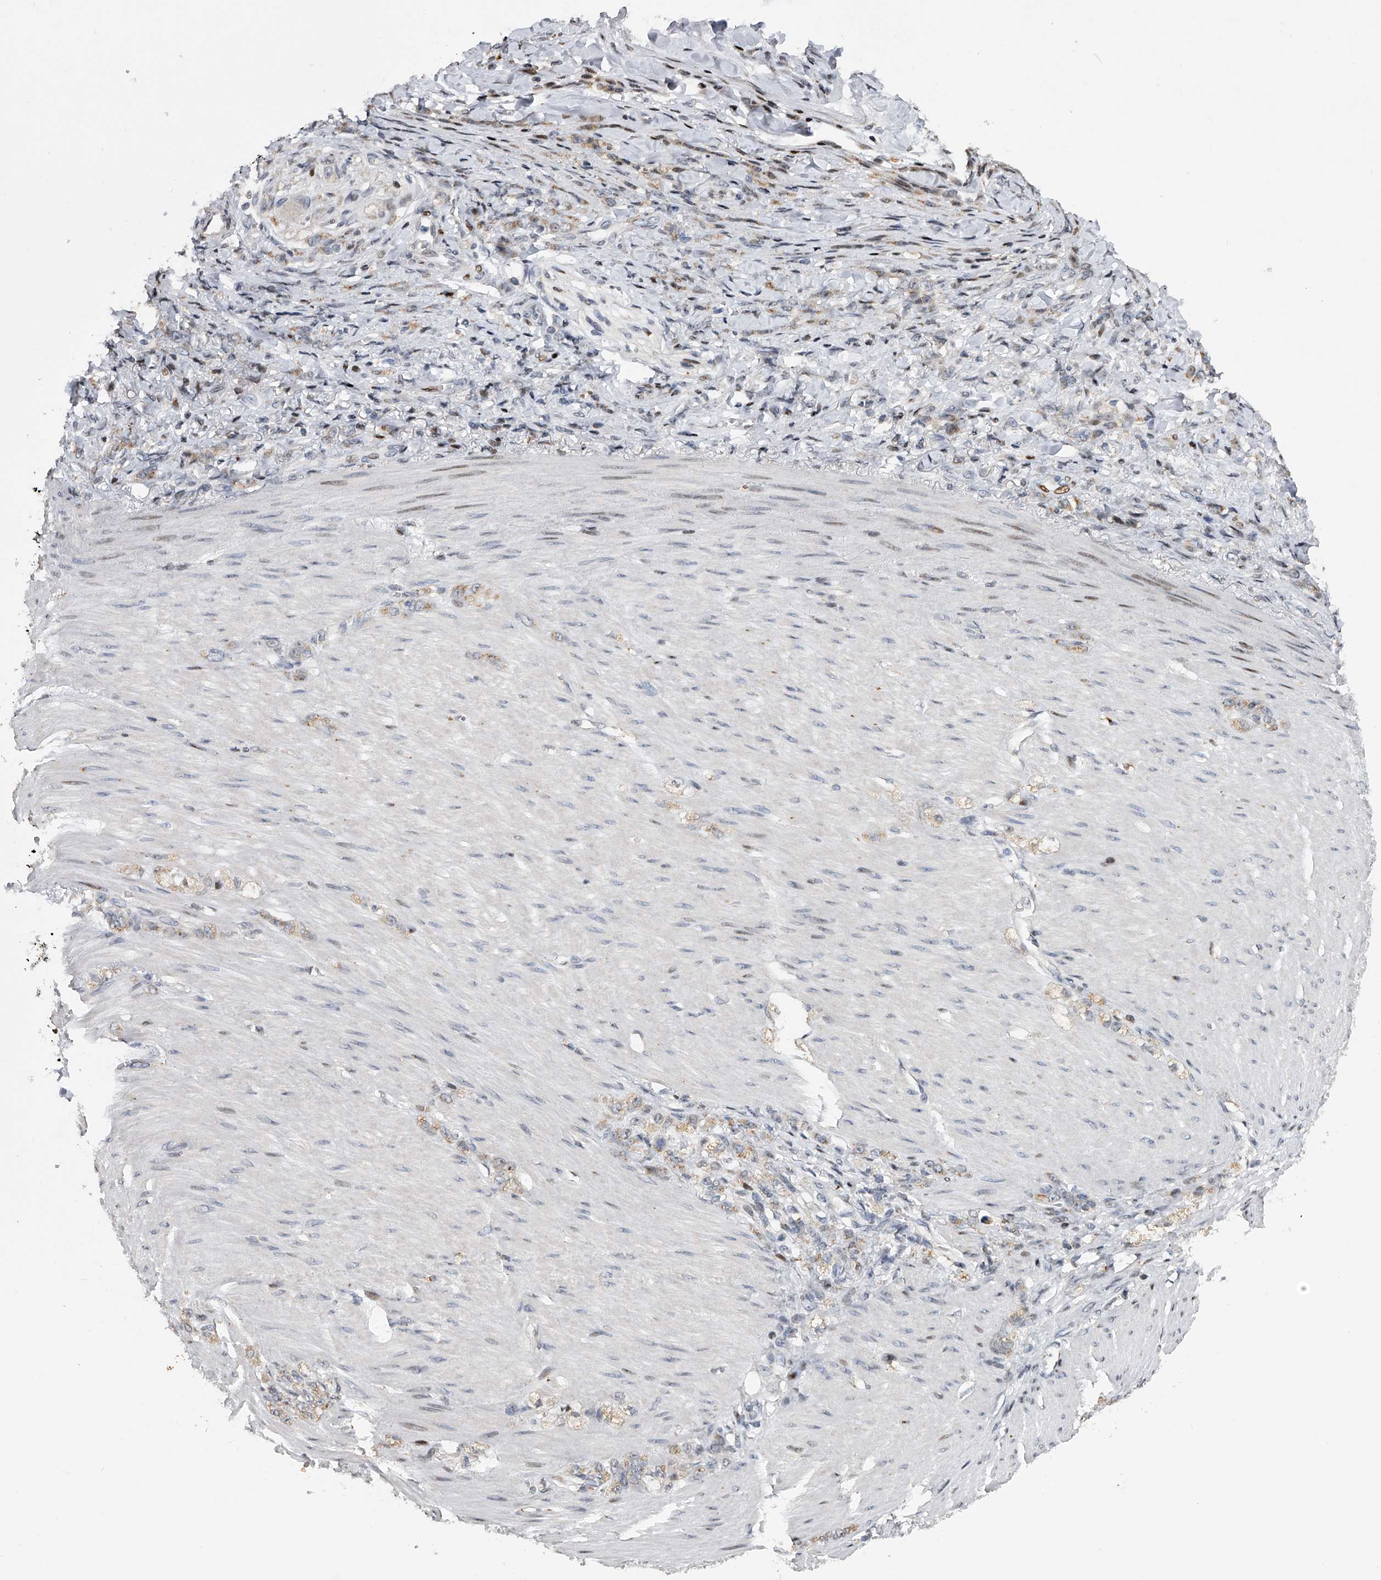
{"staining": {"intensity": "negative", "quantity": "none", "location": "none"}, "tissue": "stomach cancer", "cell_type": "Tumor cells", "image_type": "cancer", "snomed": [{"axis": "morphology", "description": "Normal tissue, NOS"}, {"axis": "morphology", "description": "Adenocarcinoma, NOS"}, {"axis": "topography", "description": "Stomach"}], "caption": "An IHC image of stomach cancer (adenocarcinoma) is shown. There is no staining in tumor cells of stomach cancer (adenocarcinoma).", "gene": "RWDD2A", "patient": {"sex": "male", "age": 82}}